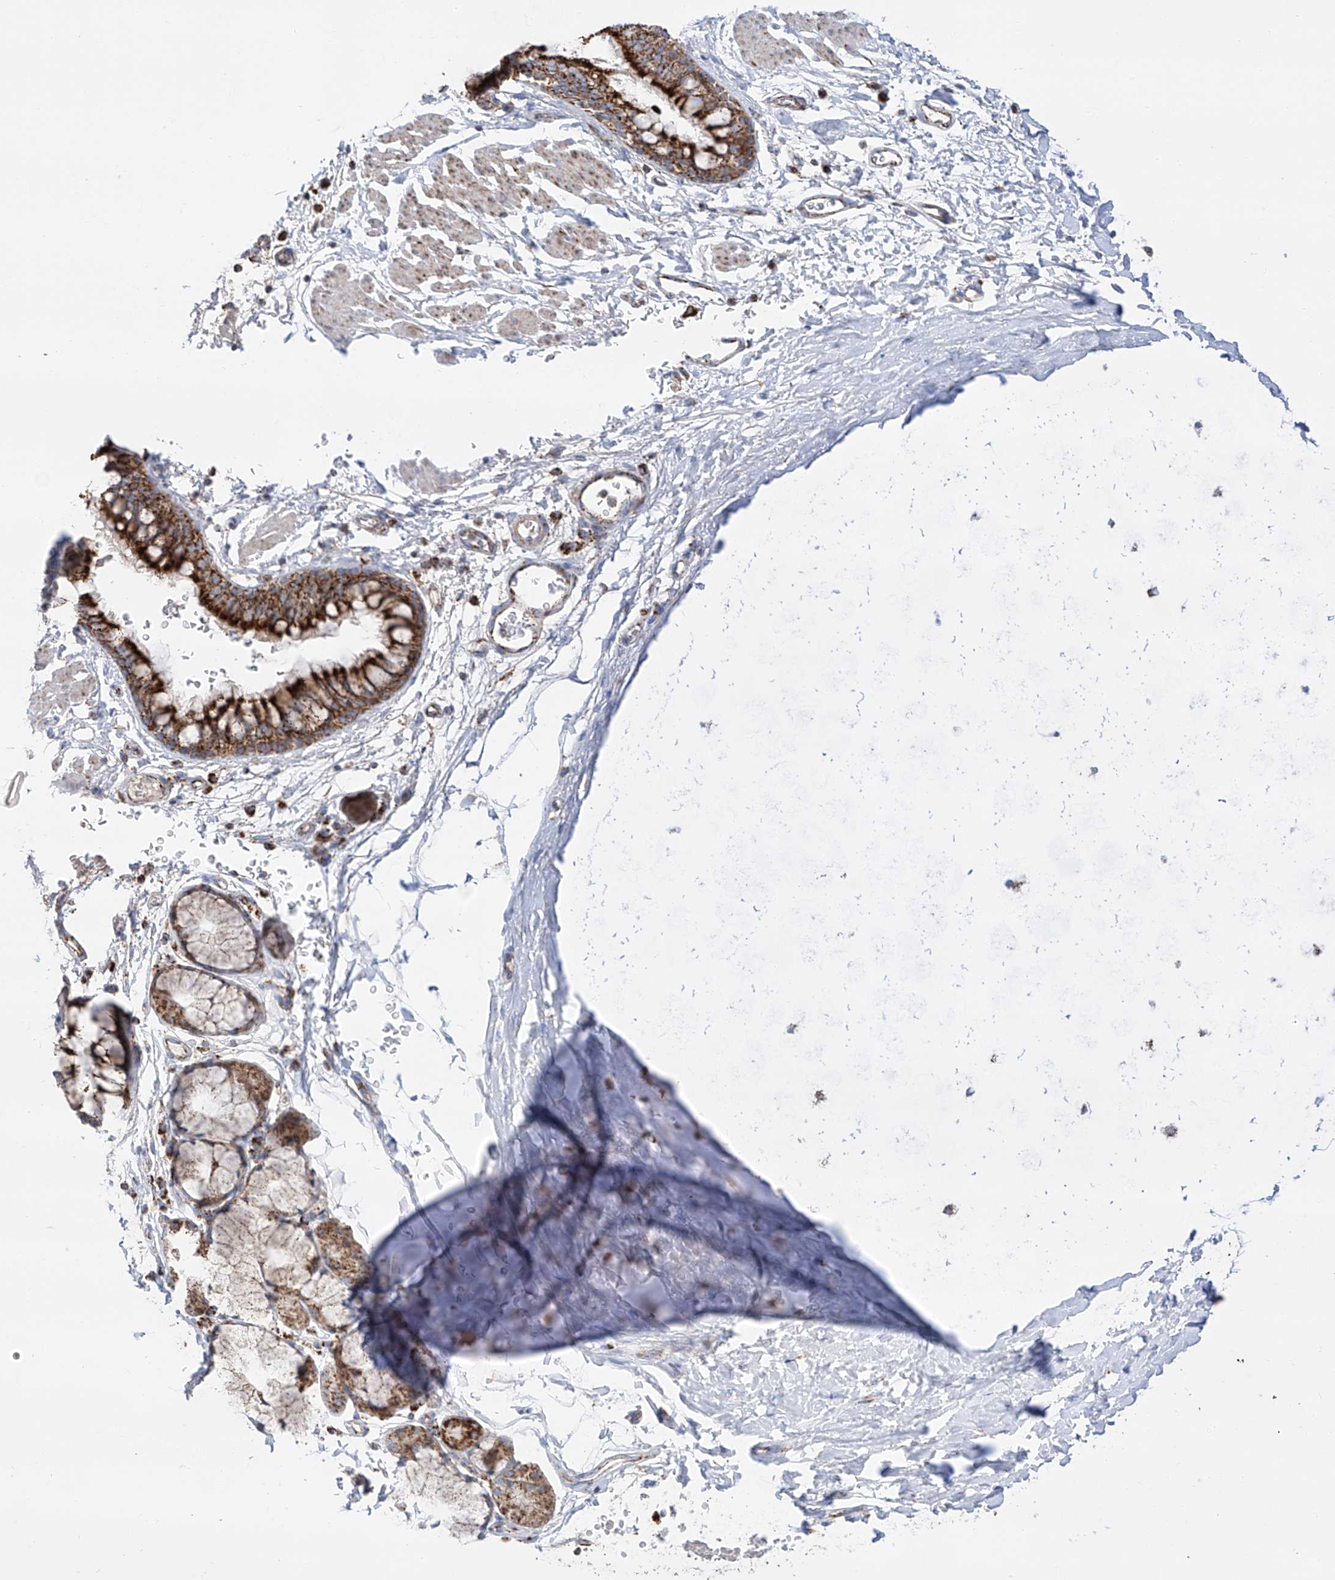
{"staining": {"intensity": "strong", "quantity": ">75%", "location": "cytoplasmic/membranous"}, "tissue": "bronchus", "cell_type": "Respiratory epithelial cells", "image_type": "normal", "snomed": [{"axis": "morphology", "description": "Normal tissue, NOS"}, {"axis": "topography", "description": "Cartilage tissue"}, {"axis": "topography", "description": "Bronchus"}], "caption": "Immunohistochemical staining of normal human bronchus exhibits high levels of strong cytoplasmic/membranous staining in approximately >75% of respiratory epithelial cells.", "gene": "TTC27", "patient": {"sex": "female", "age": 36}}